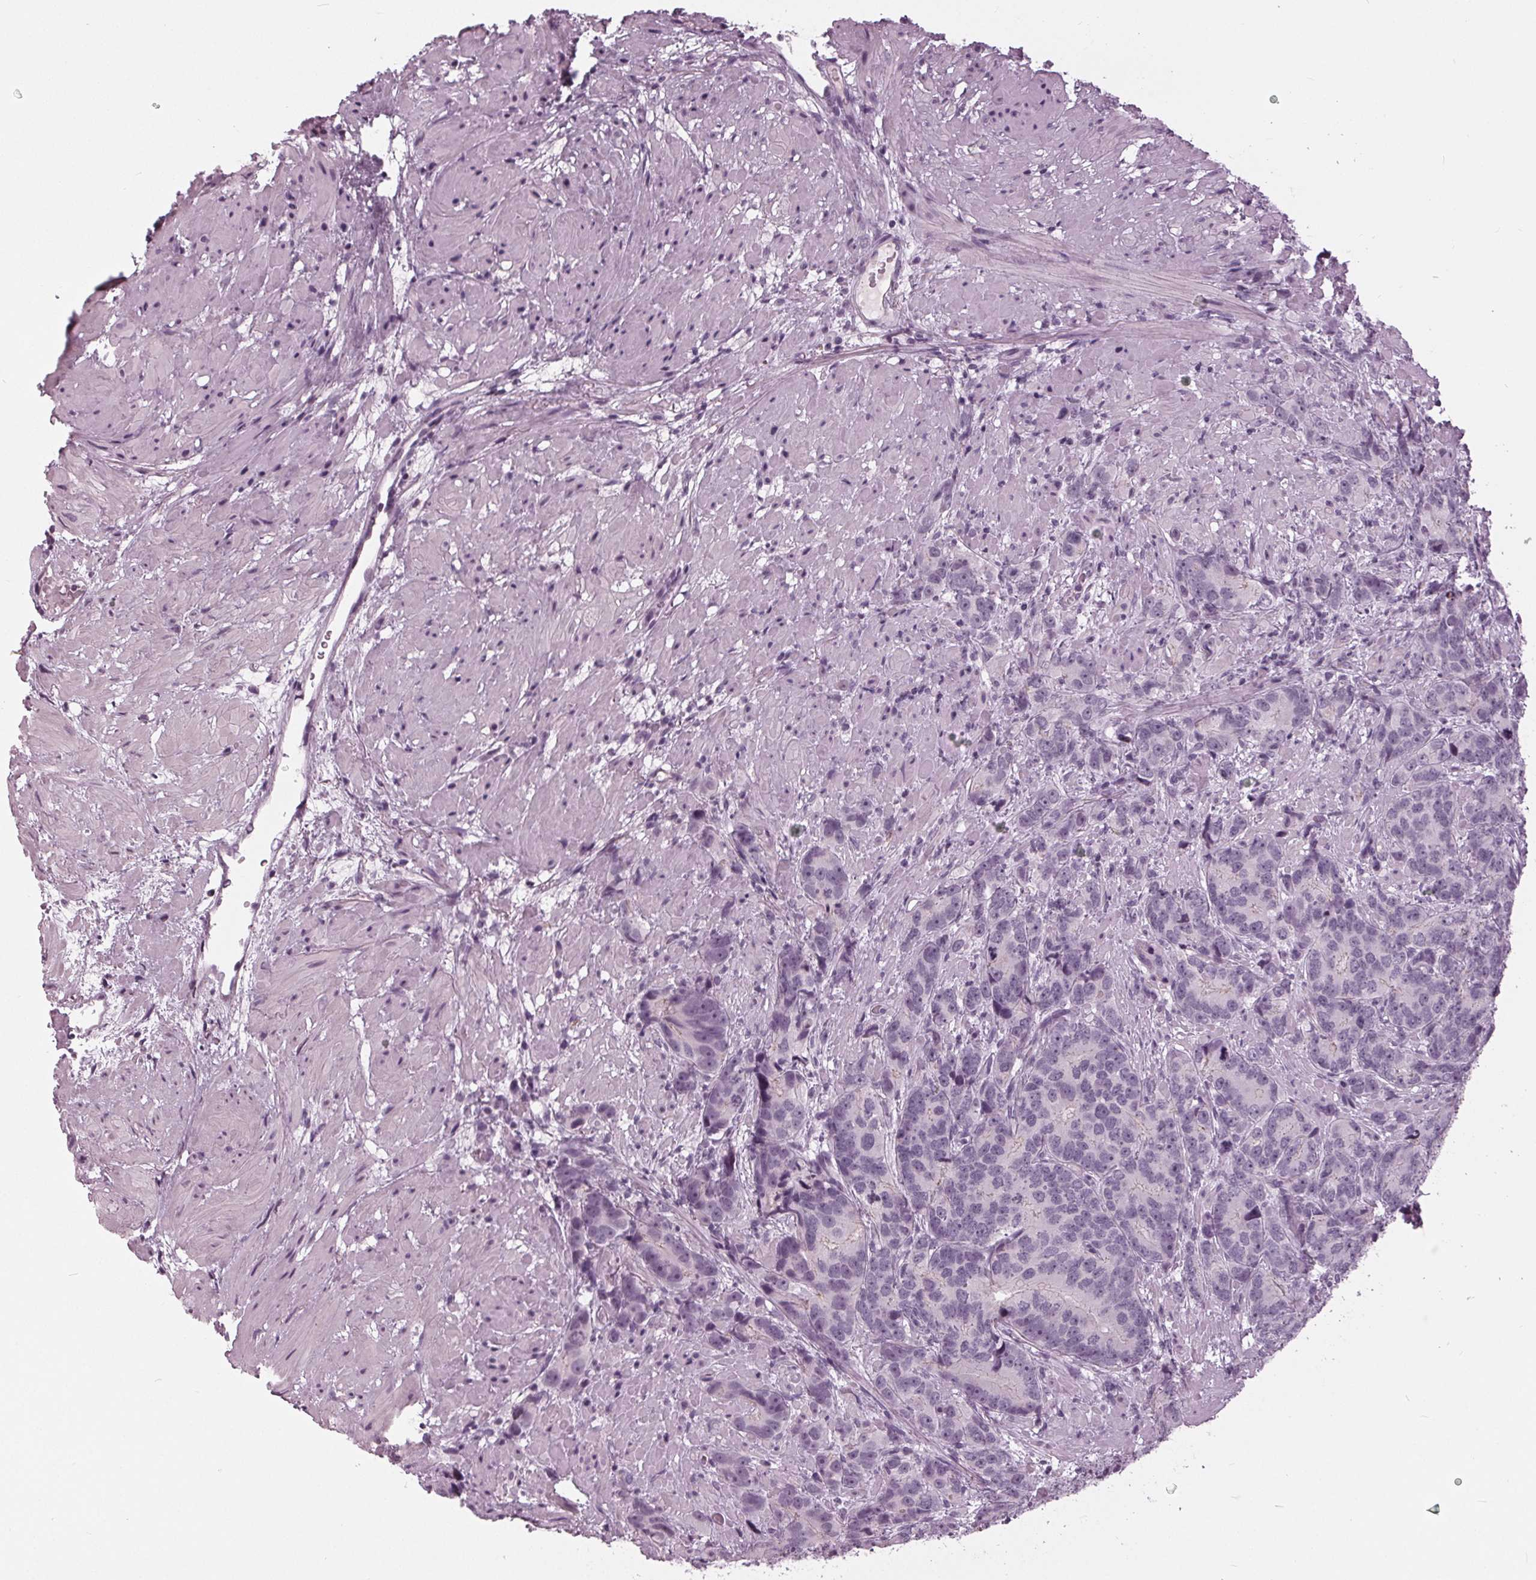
{"staining": {"intensity": "negative", "quantity": "none", "location": "none"}, "tissue": "prostate cancer", "cell_type": "Tumor cells", "image_type": "cancer", "snomed": [{"axis": "morphology", "description": "Adenocarcinoma, High grade"}, {"axis": "topography", "description": "Prostate"}], "caption": "IHC histopathology image of neoplastic tissue: adenocarcinoma (high-grade) (prostate) stained with DAB demonstrates no significant protein positivity in tumor cells. (DAB immunohistochemistry (IHC) visualized using brightfield microscopy, high magnification).", "gene": "SLC9A4", "patient": {"sex": "male", "age": 90}}